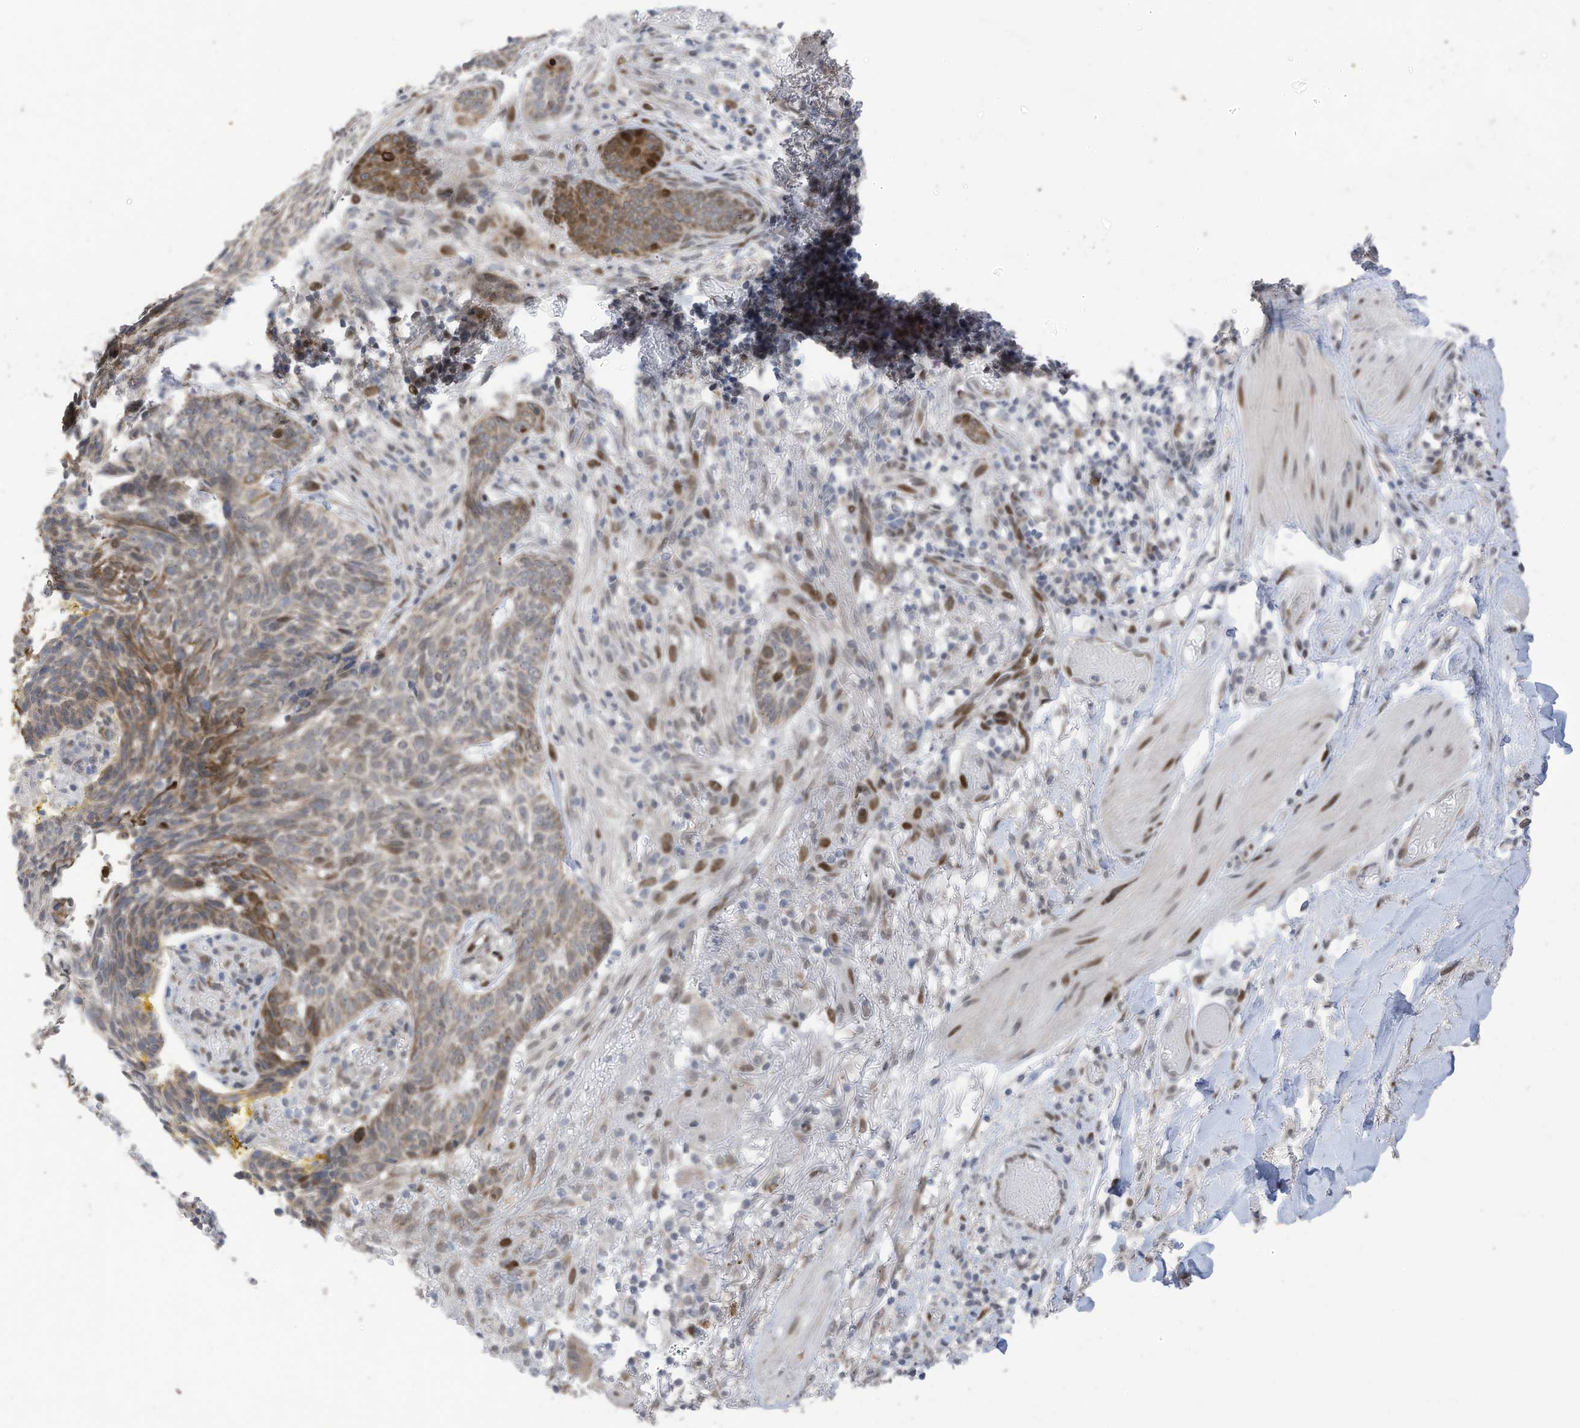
{"staining": {"intensity": "moderate", "quantity": "<25%", "location": "cytoplasmic/membranous"}, "tissue": "skin cancer", "cell_type": "Tumor cells", "image_type": "cancer", "snomed": [{"axis": "morphology", "description": "Normal tissue, NOS"}, {"axis": "morphology", "description": "Basal cell carcinoma"}, {"axis": "topography", "description": "Skin"}], "caption": "Immunohistochemistry (IHC) micrograph of neoplastic tissue: human basal cell carcinoma (skin) stained using immunohistochemistry (IHC) displays low levels of moderate protein expression localized specifically in the cytoplasmic/membranous of tumor cells, appearing as a cytoplasmic/membranous brown color.", "gene": "RABL3", "patient": {"sex": "male", "age": 64}}